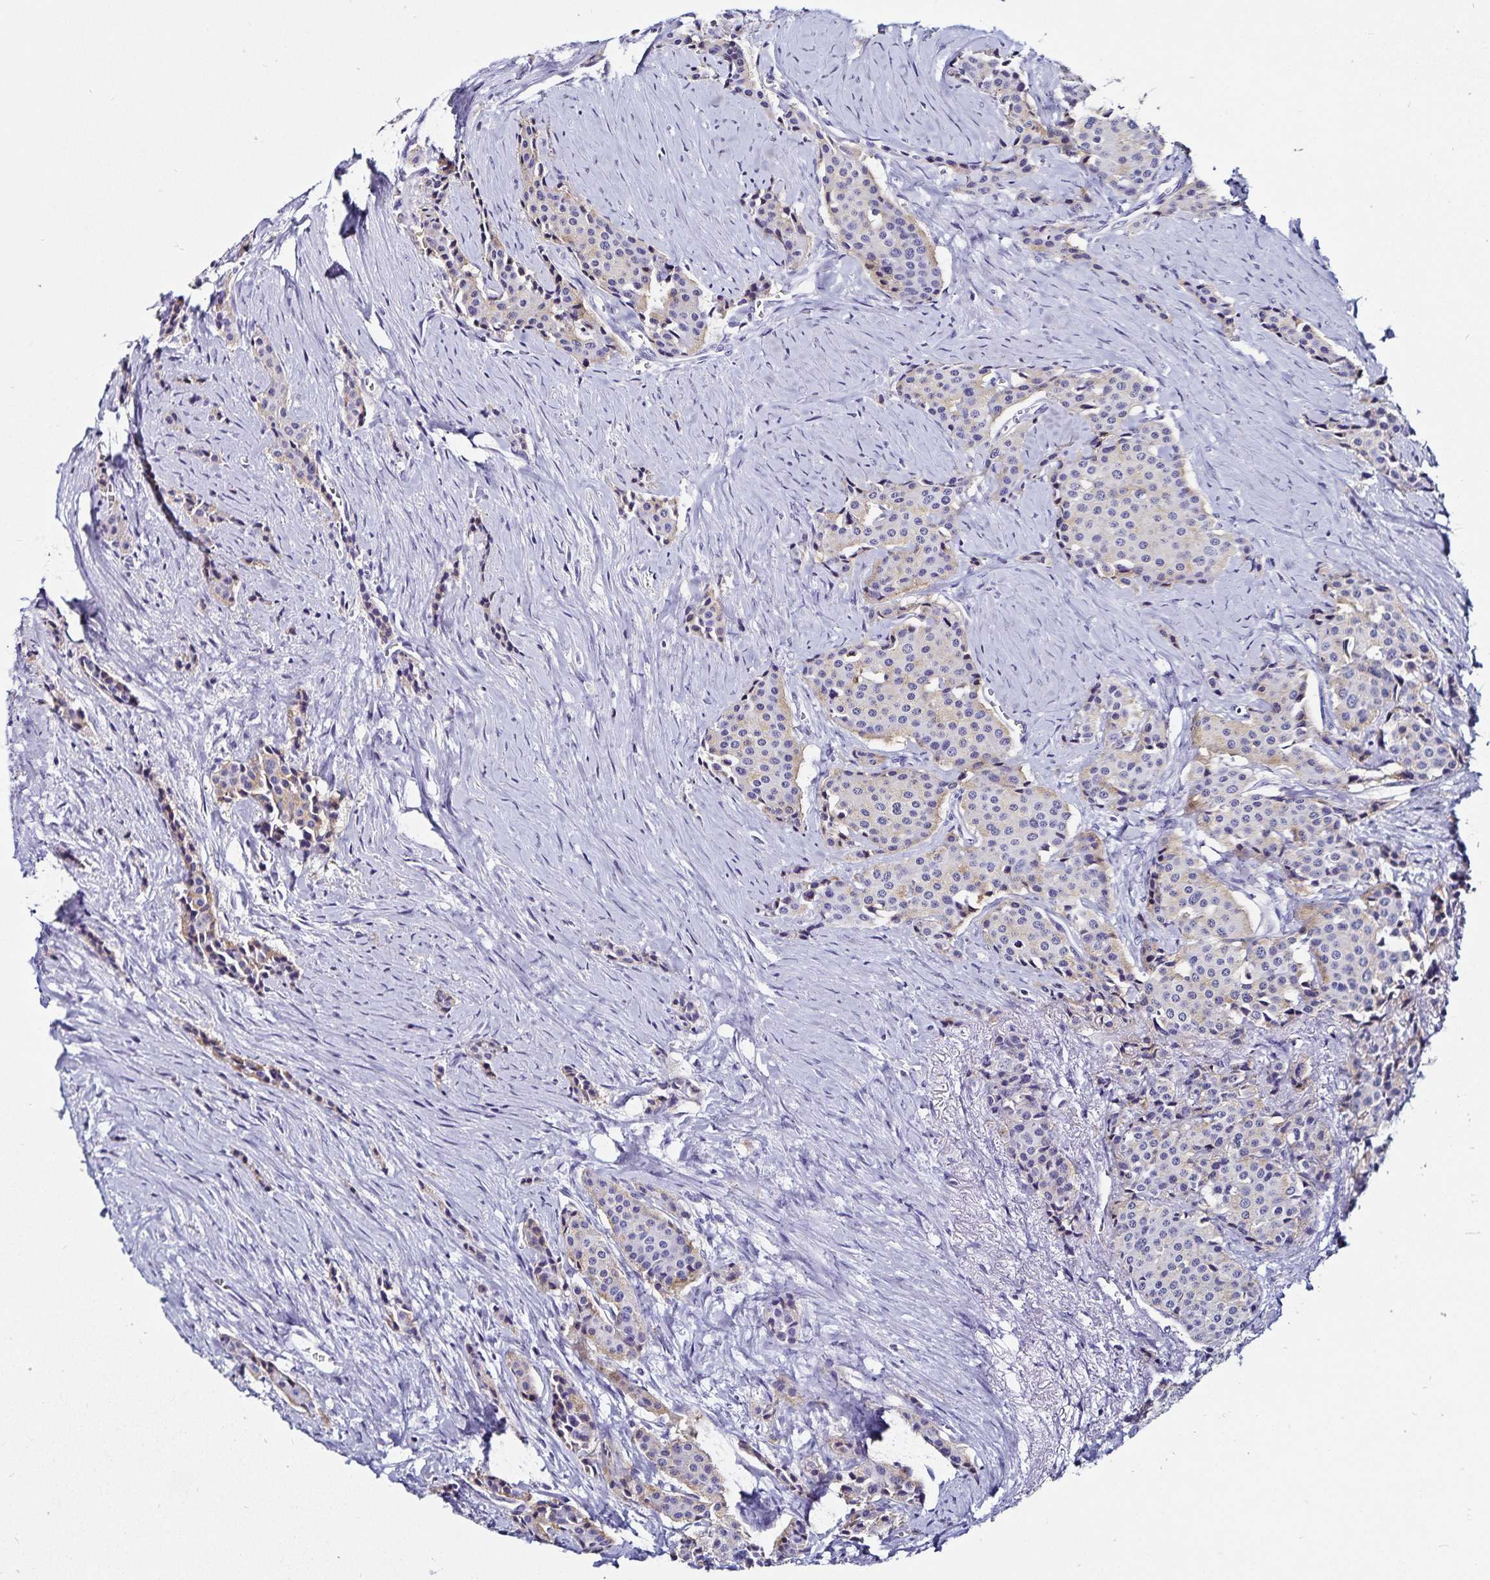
{"staining": {"intensity": "weak", "quantity": "<25%", "location": "cytoplasmic/membranous"}, "tissue": "carcinoid", "cell_type": "Tumor cells", "image_type": "cancer", "snomed": [{"axis": "morphology", "description": "Carcinoid, malignant, NOS"}, {"axis": "topography", "description": "Small intestine"}], "caption": "The immunohistochemistry (IHC) micrograph has no significant positivity in tumor cells of carcinoid tissue.", "gene": "TSPAN7", "patient": {"sex": "male", "age": 73}}